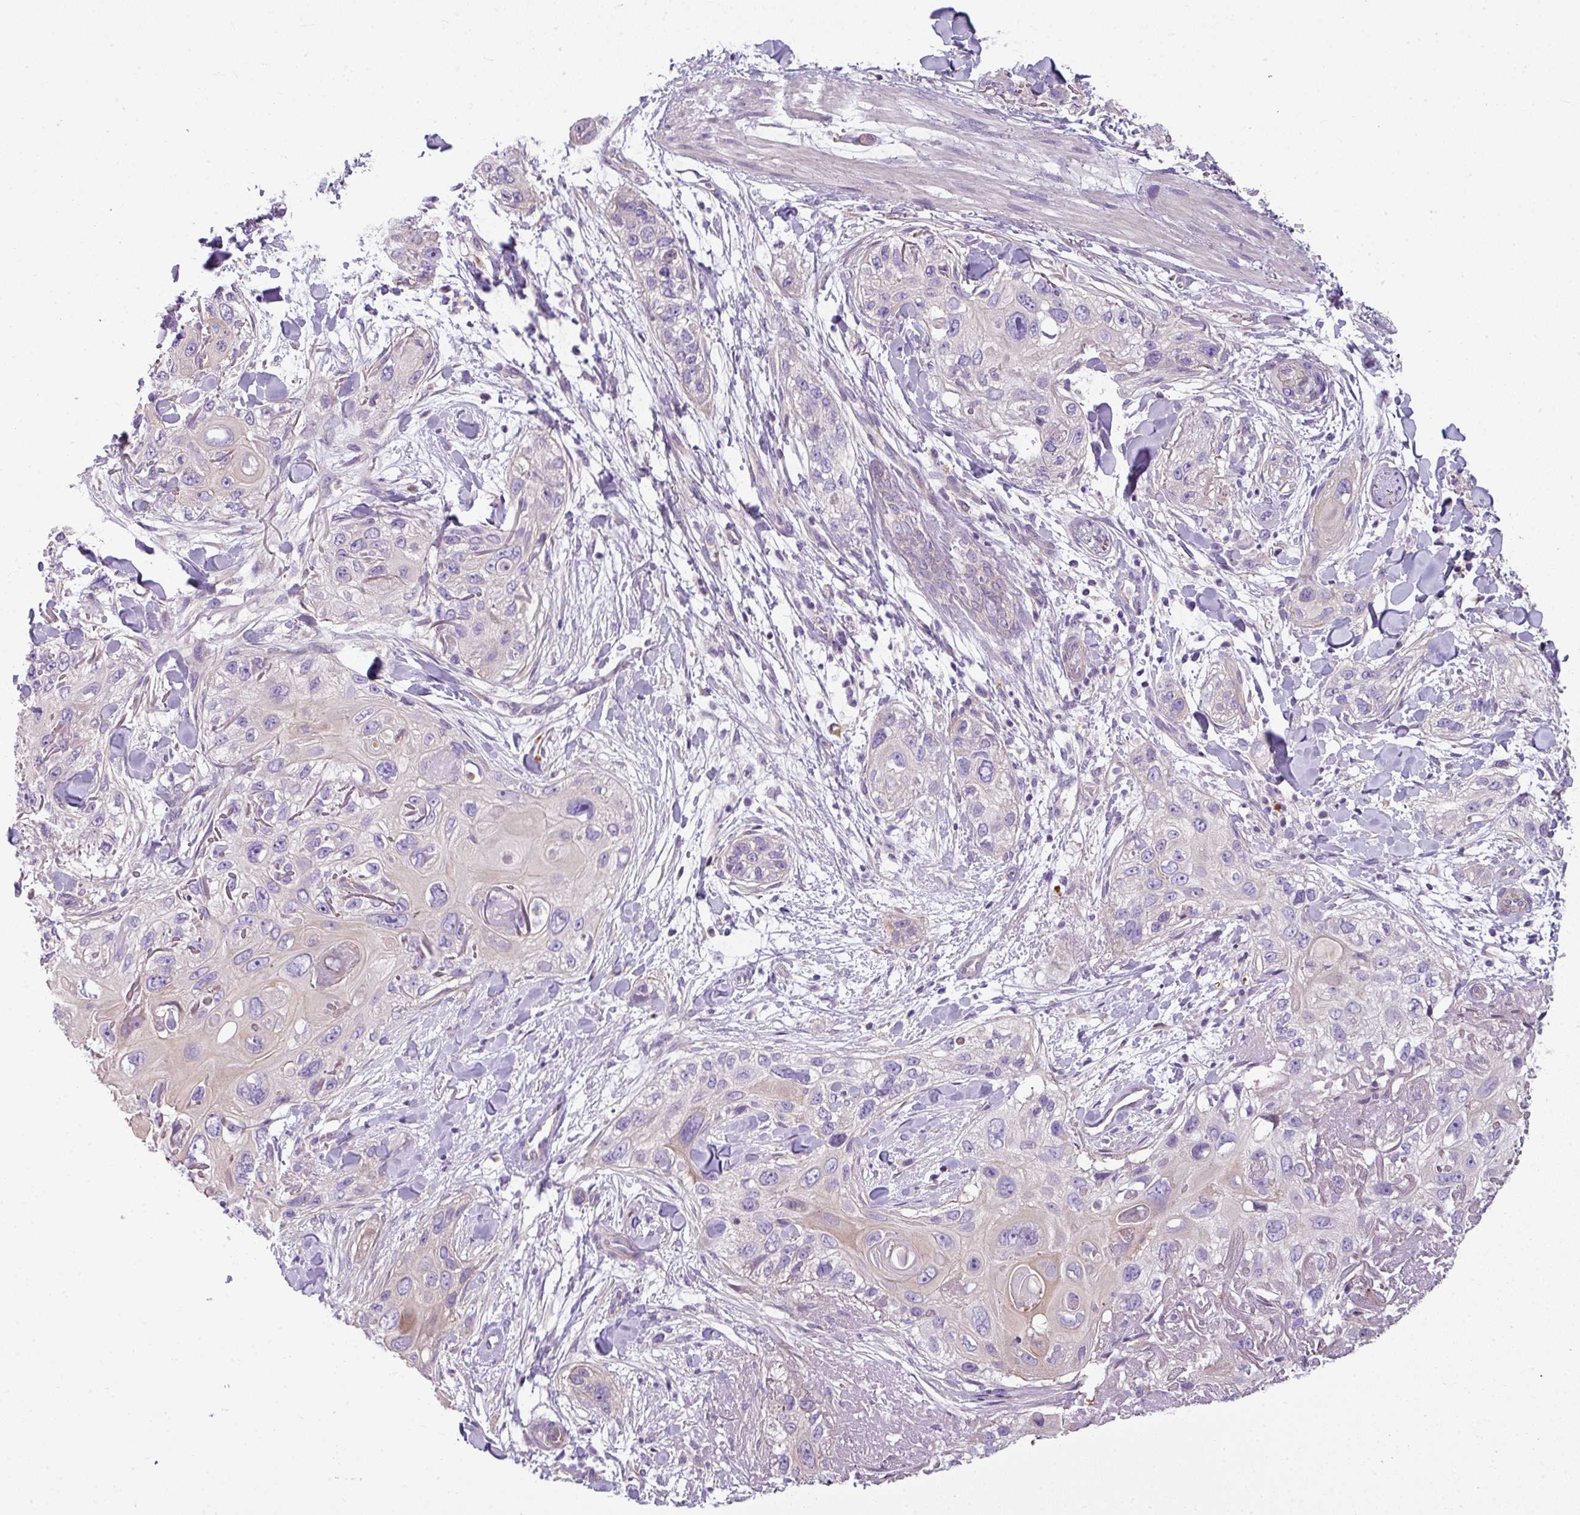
{"staining": {"intensity": "negative", "quantity": "none", "location": "none"}, "tissue": "skin cancer", "cell_type": "Tumor cells", "image_type": "cancer", "snomed": [{"axis": "morphology", "description": "Normal tissue, NOS"}, {"axis": "morphology", "description": "Squamous cell carcinoma, NOS"}, {"axis": "topography", "description": "Skin"}], "caption": "Image shows no significant protein staining in tumor cells of skin squamous cell carcinoma.", "gene": "PALS2", "patient": {"sex": "male", "age": 72}}